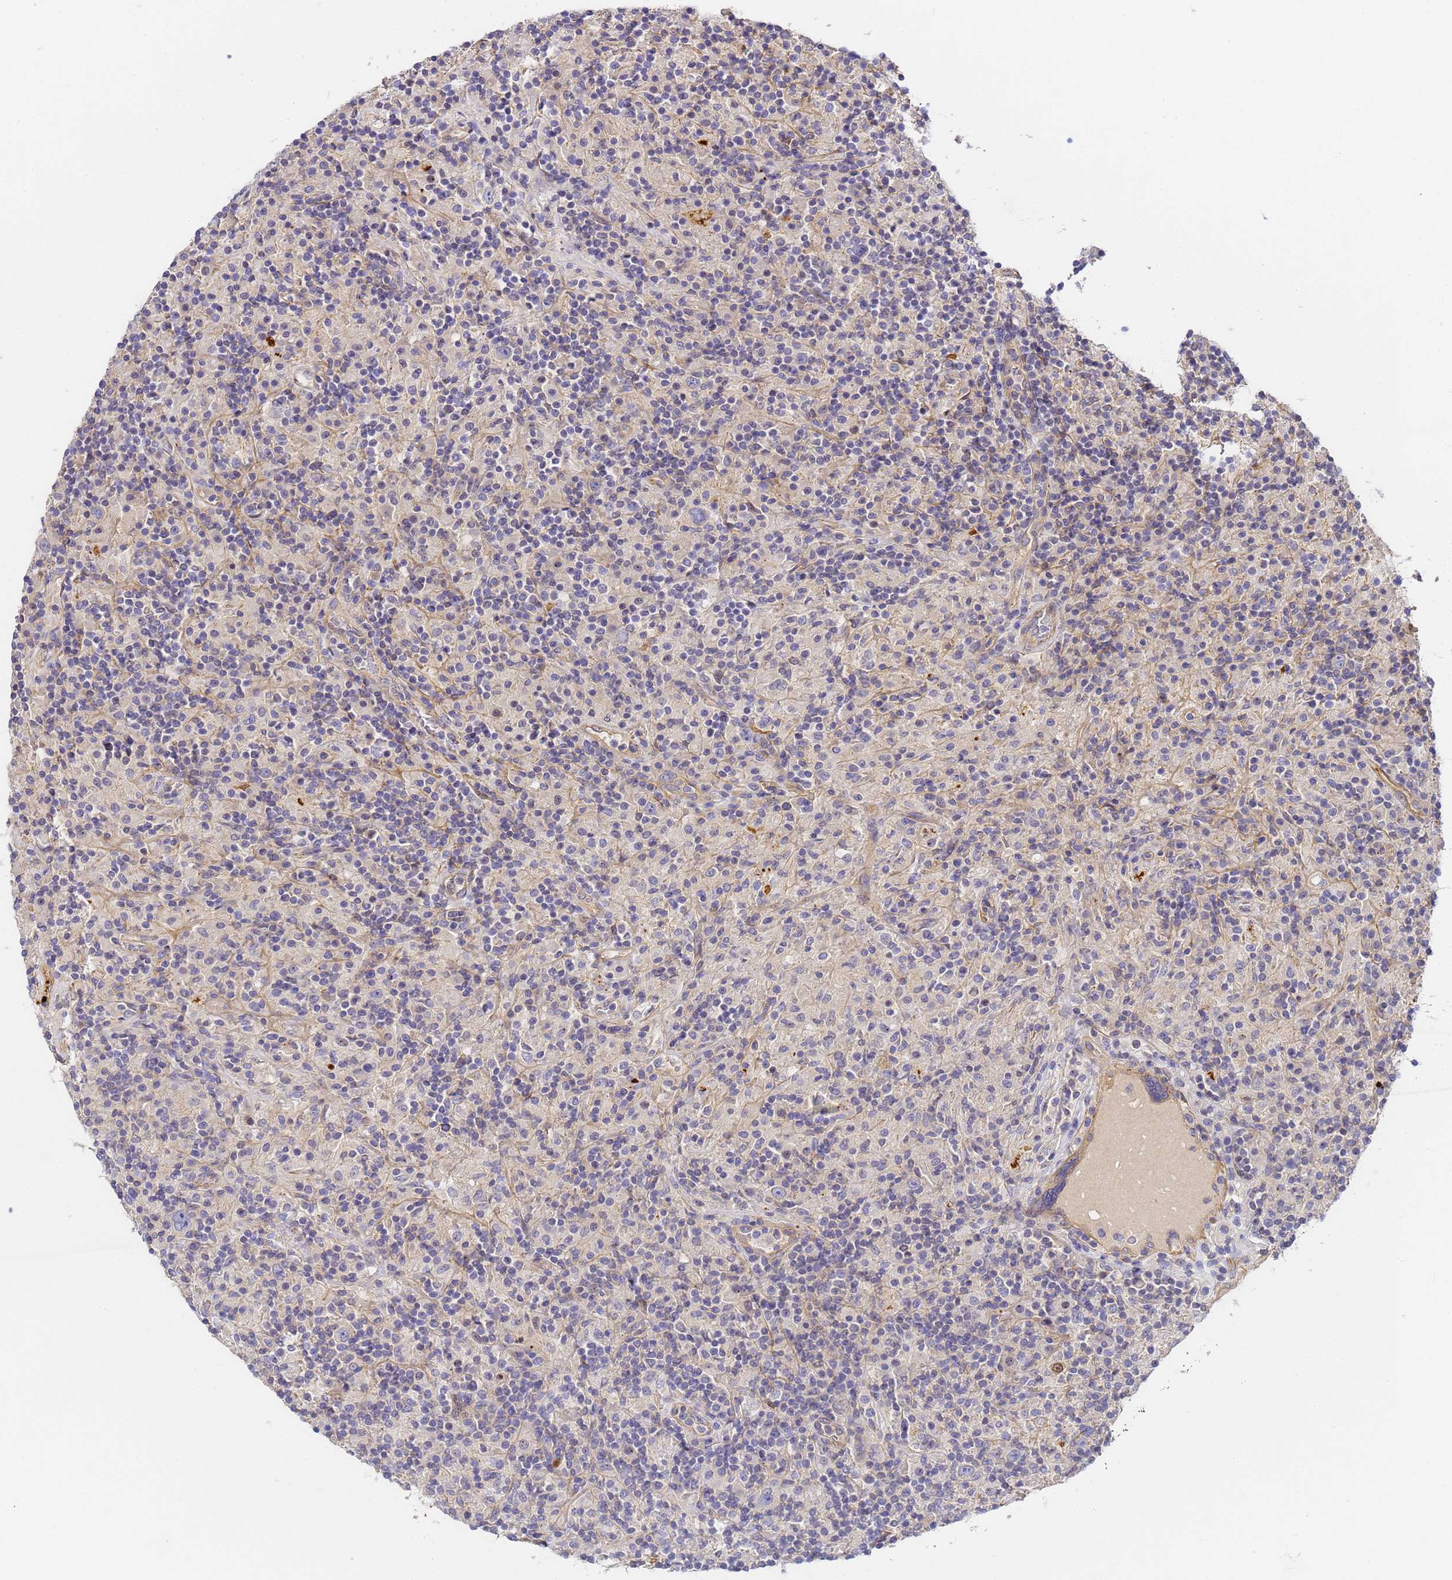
{"staining": {"intensity": "negative", "quantity": "none", "location": "none"}, "tissue": "lymphoma", "cell_type": "Tumor cells", "image_type": "cancer", "snomed": [{"axis": "morphology", "description": "Hodgkin's disease, NOS"}, {"axis": "topography", "description": "Lymph node"}], "caption": "A histopathology image of lymphoma stained for a protein reveals no brown staining in tumor cells. Brightfield microscopy of IHC stained with DAB (3,3'-diaminobenzidine) (brown) and hematoxylin (blue), captured at high magnification.", "gene": "MYL12A", "patient": {"sex": "male", "age": 70}}